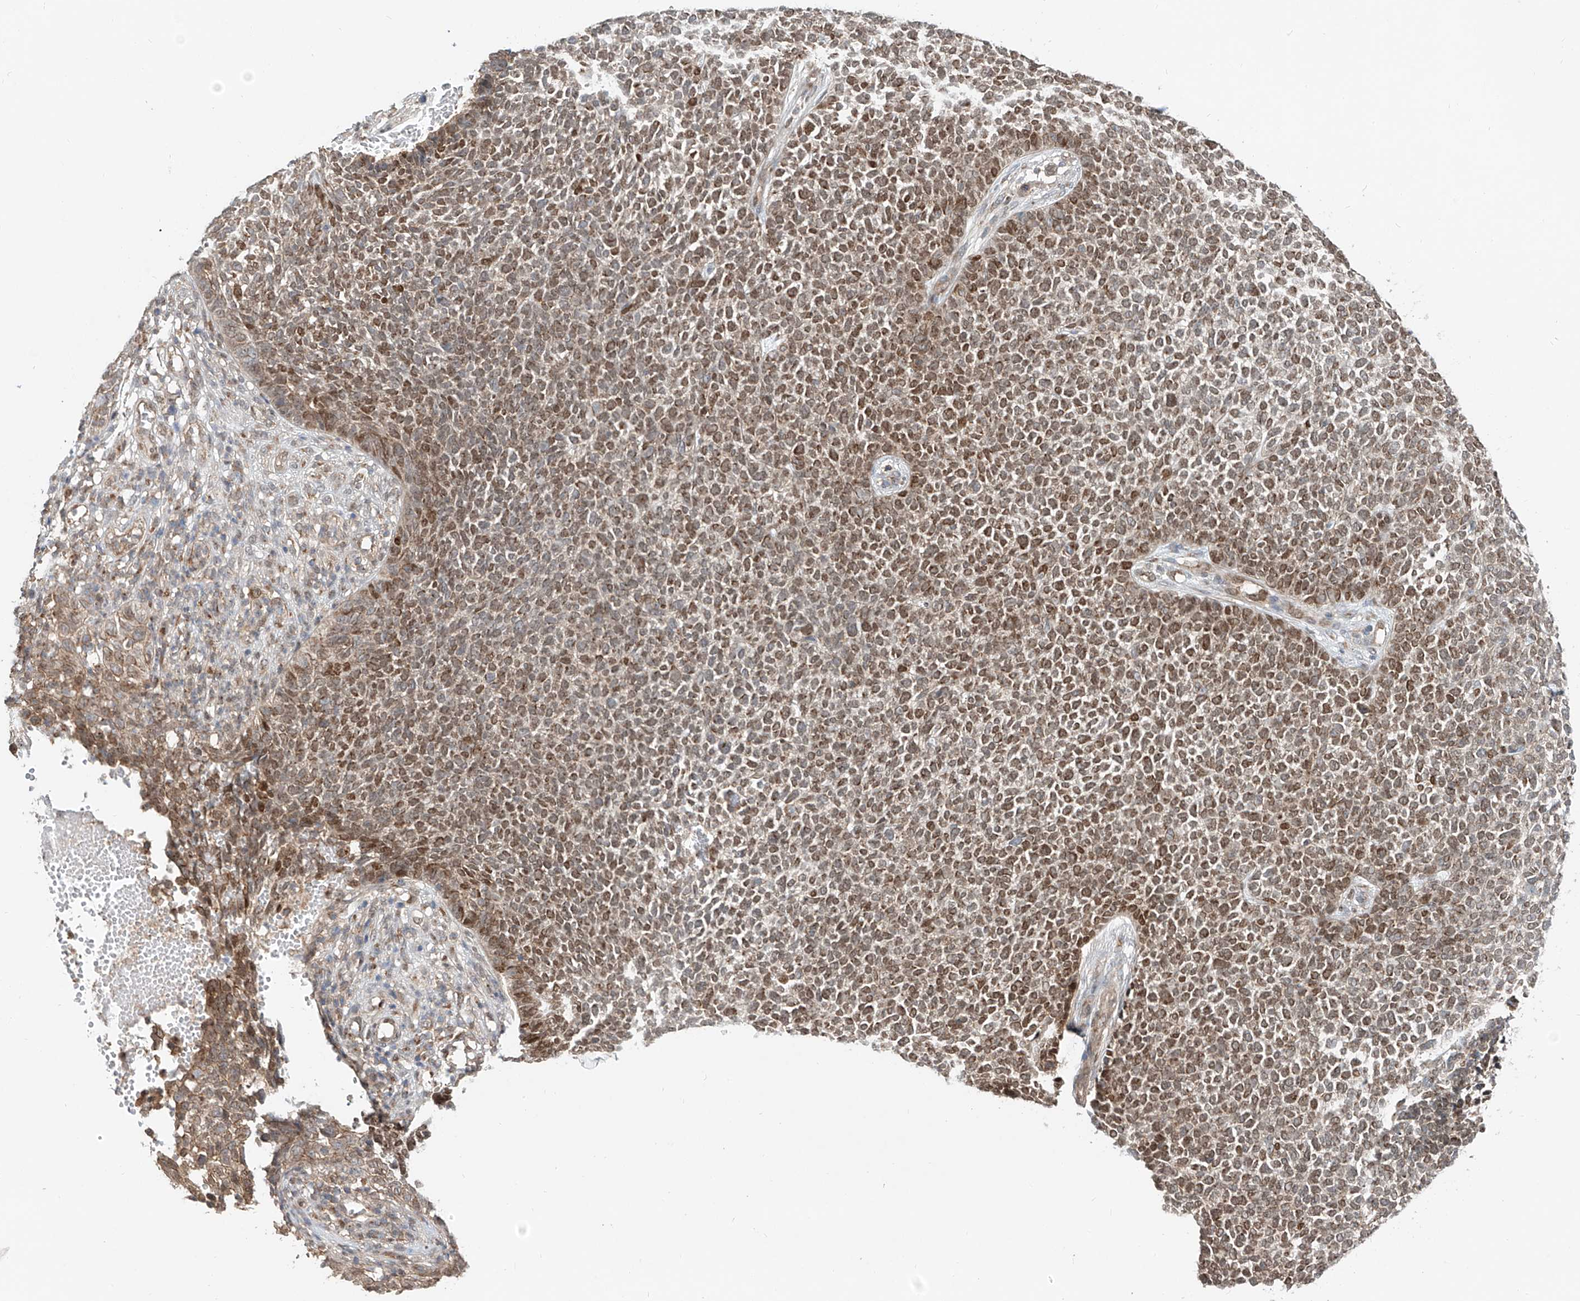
{"staining": {"intensity": "moderate", "quantity": ">75%", "location": "cytoplasmic/membranous,nuclear"}, "tissue": "skin cancer", "cell_type": "Tumor cells", "image_type": "cancer", "snomed": [{"axis": "morphology", "description": "Basal cell carcinoma"}, {"axis": "topography", "description": "Skin"}], "caption": "Brown immunohistochemical staining in skin basal cell carcinoma shows moderate cytoplasmic/membranous and nuclear expression in about >75% of tumor cells.", "gene": "CUX1", "patient": {"sex": "female", "age": 84}}